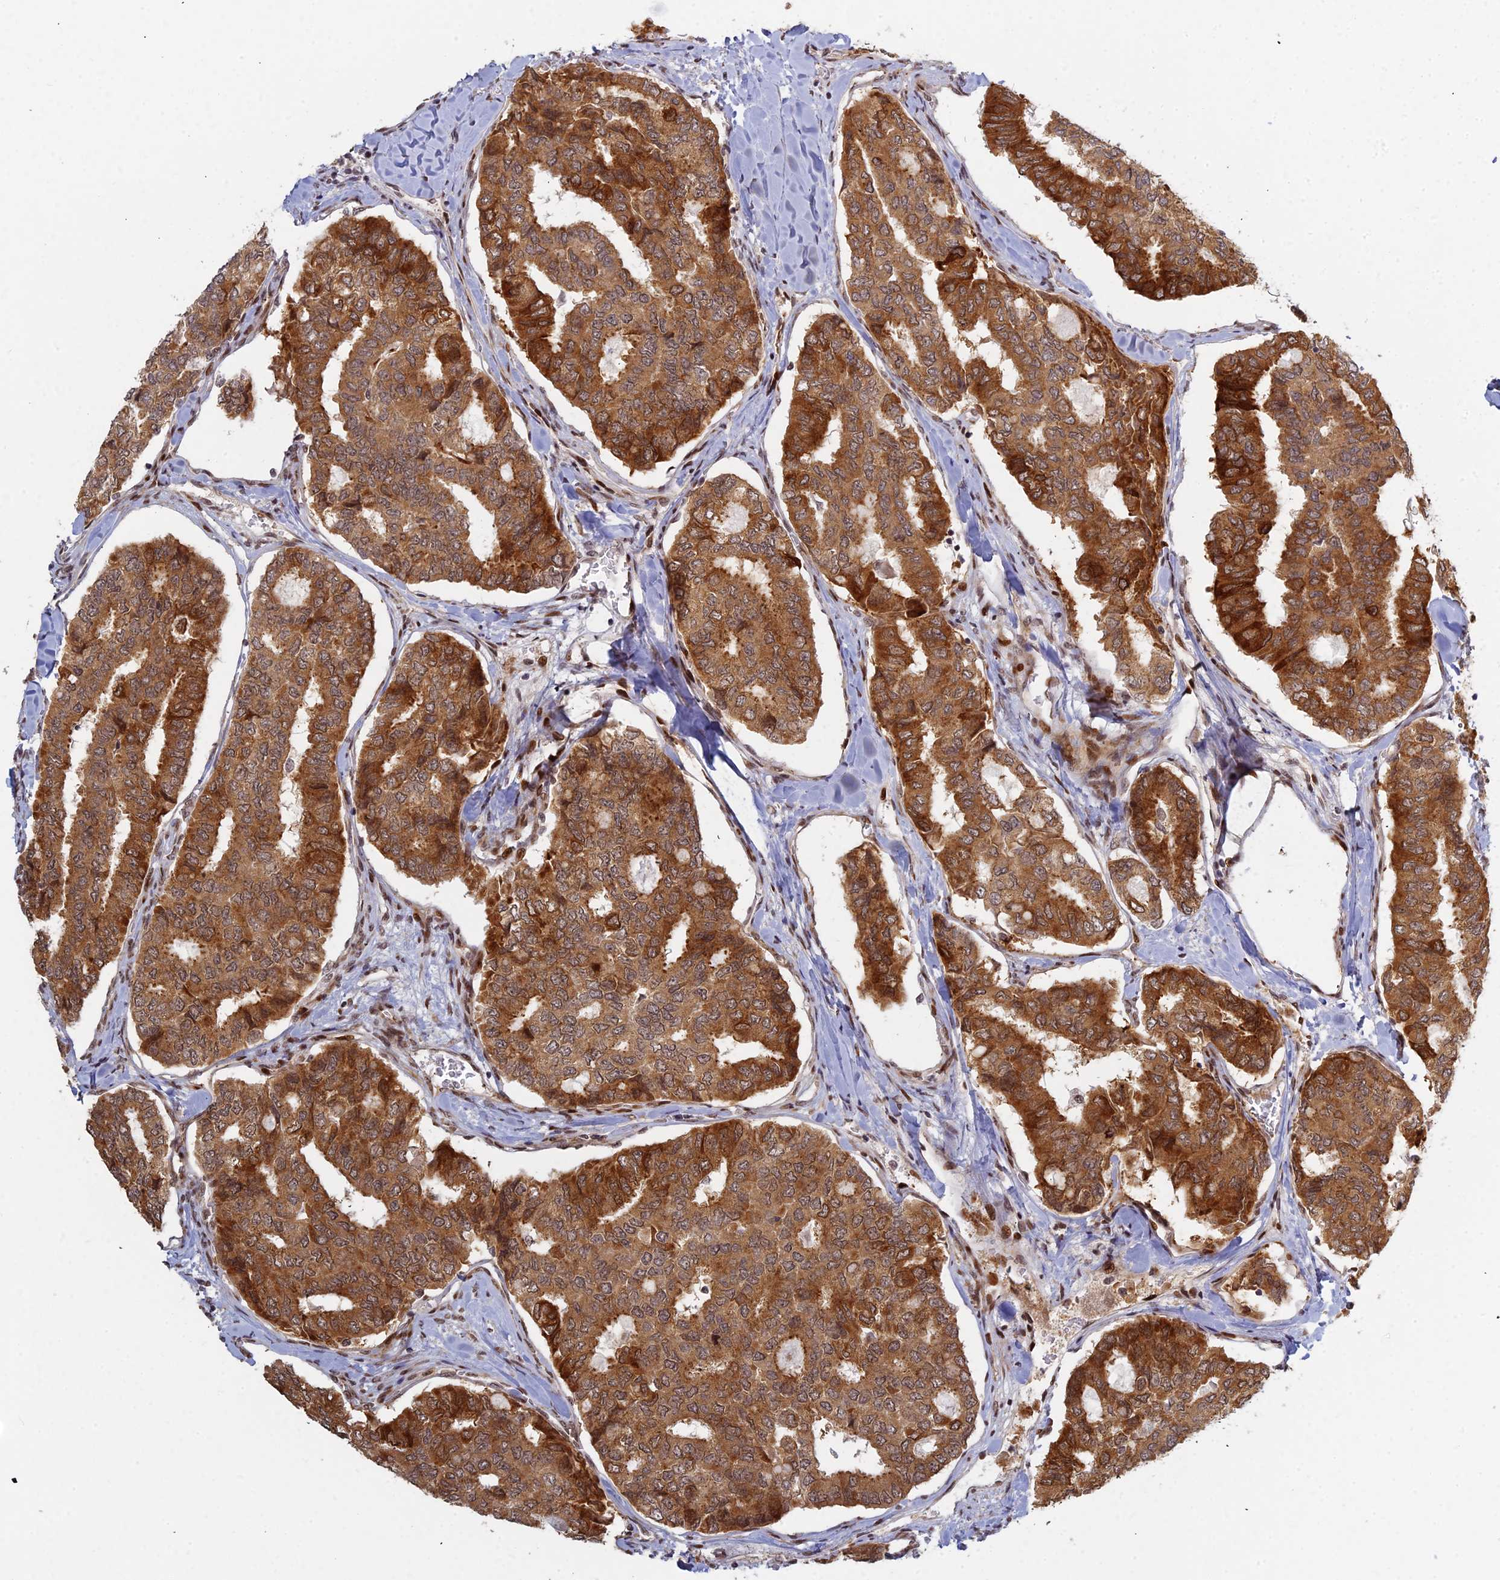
{"staining": {"intensity": "moderate", "quantity": ">75%", "location": "cytoplasmic/membranous"}, "tissue": "thyroid cancer", "cell_type": "Tumor cells", "image_type": "cancer", "snomed": [{"axis": "morphology", "description": "Papillary adenocarcinoma, NOS"}, {"axis": "topography", "description": "Thyroid gland"}], "caption": "Moderate cytoplasmic/membranous positivity is identified in approximately >75% of tumor cells in papillary adenocarcinoma (thyroid).", "gene": "ABCA2", "patient": {"sex": "female", "age": 35}}